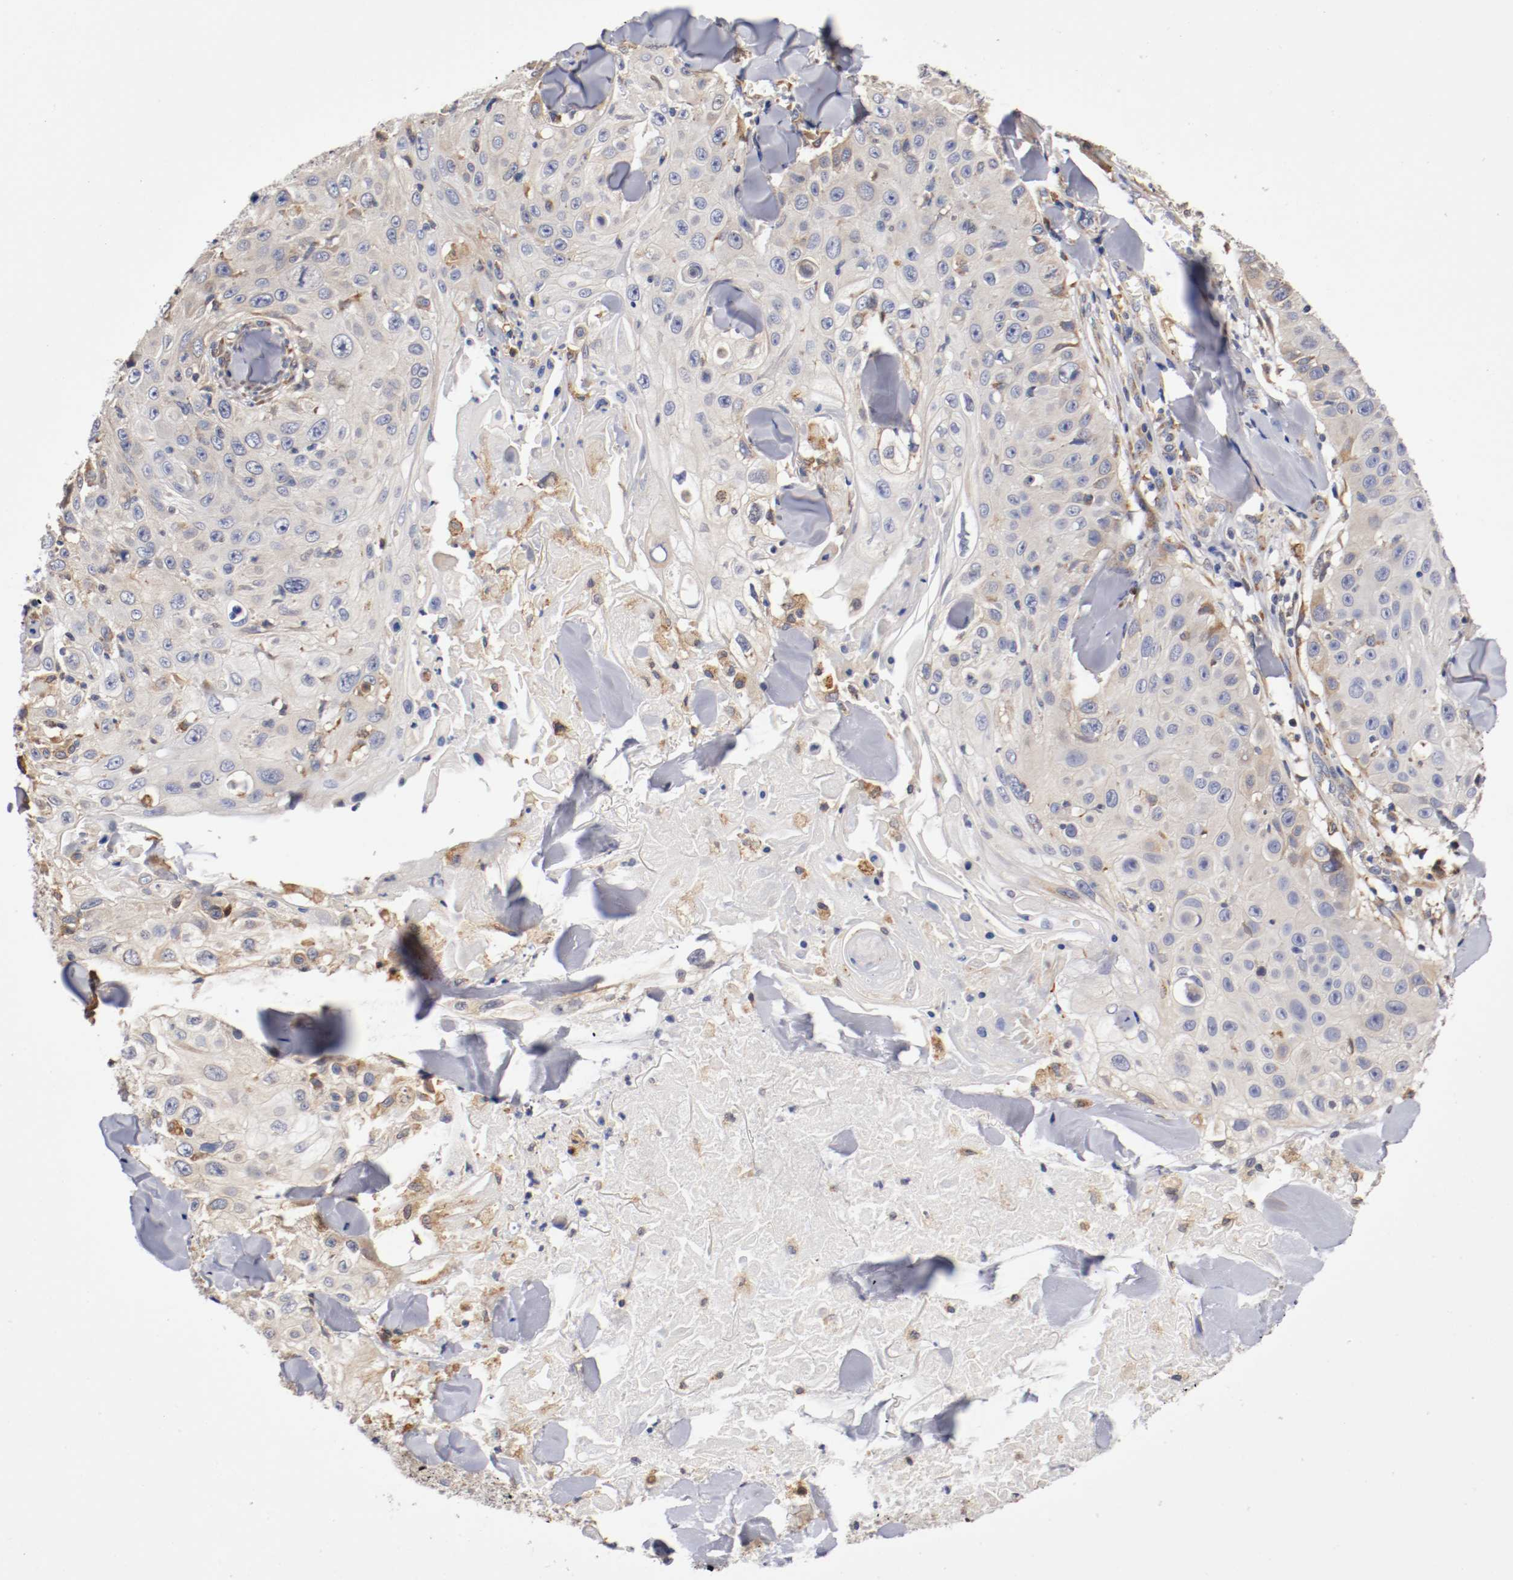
{"staining": {"intensity": "weak", "quantity": ">75%", "location": "cytoplasmic/membranous"}, "tissue": "skin cancer", "cell_type": "Tumor cells", "image_type": "cancer", "snomed": [{"axis": "morphology", "description": "Squamous cell carcinoma, NOS"}, {"axis": "topography", "description": "Skin"}], "caption": "Human squamous cell carcinoma (skin) stained with a brown dye demonstrates weak cytoplasmic/membranous positive expression in approximately >75% of tumor cells.", "gene": "TNFSF13", "patient": {"sex": "male", "age": 86}}